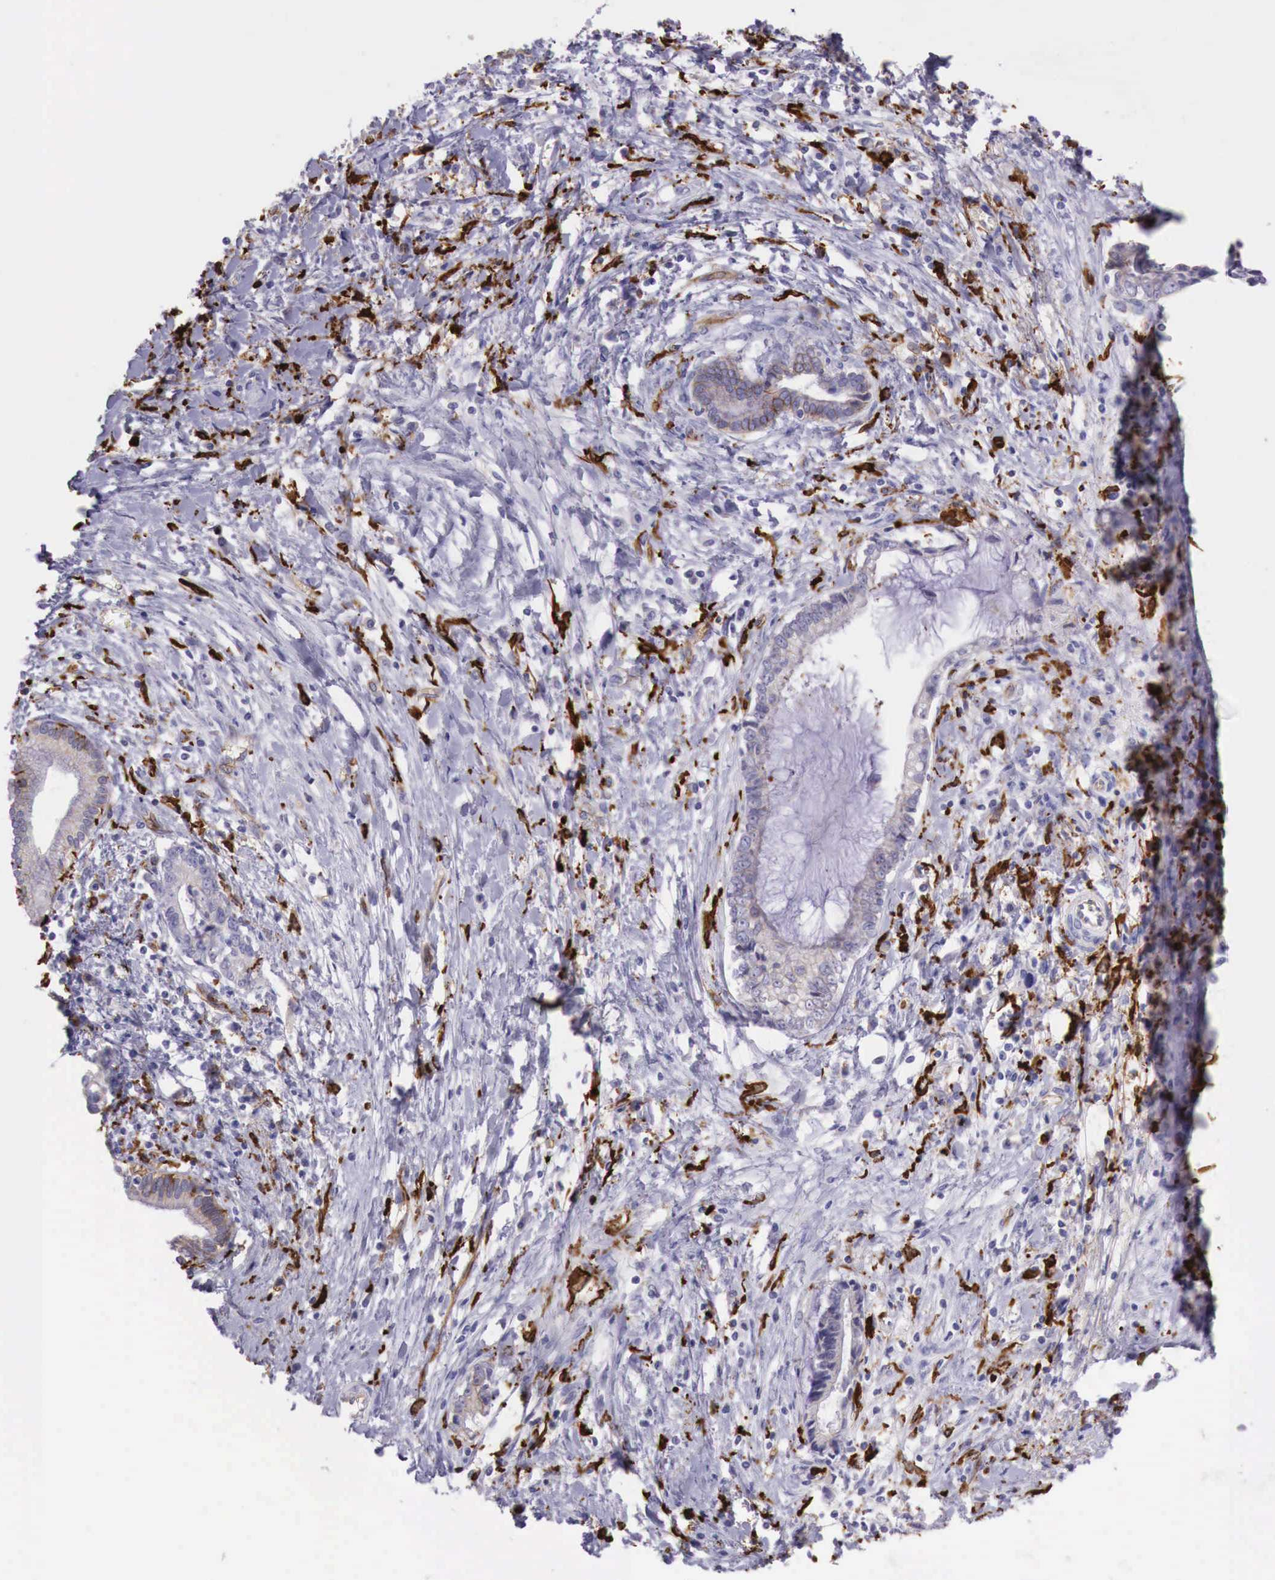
{"staining": {"intensity": "negative", "quantity": "none", "location": "none"}, "tissue": "liver cancer", "cell_type": "Tumor cells", "image_type": "cancer", "snomed": [{"axis": "morphology", "description": "Cholangiocarcinoma"}, {"axis": "topography", "description": "Liver"}], "caption": "An IHC photomicrograph of cholangiocarcinoma (liver) is shown. There is no staining in tumor cells of cholangiocarcinoma (liver).", "gene": "MSR1", "patient": {"sex": "male", "age": 57}}